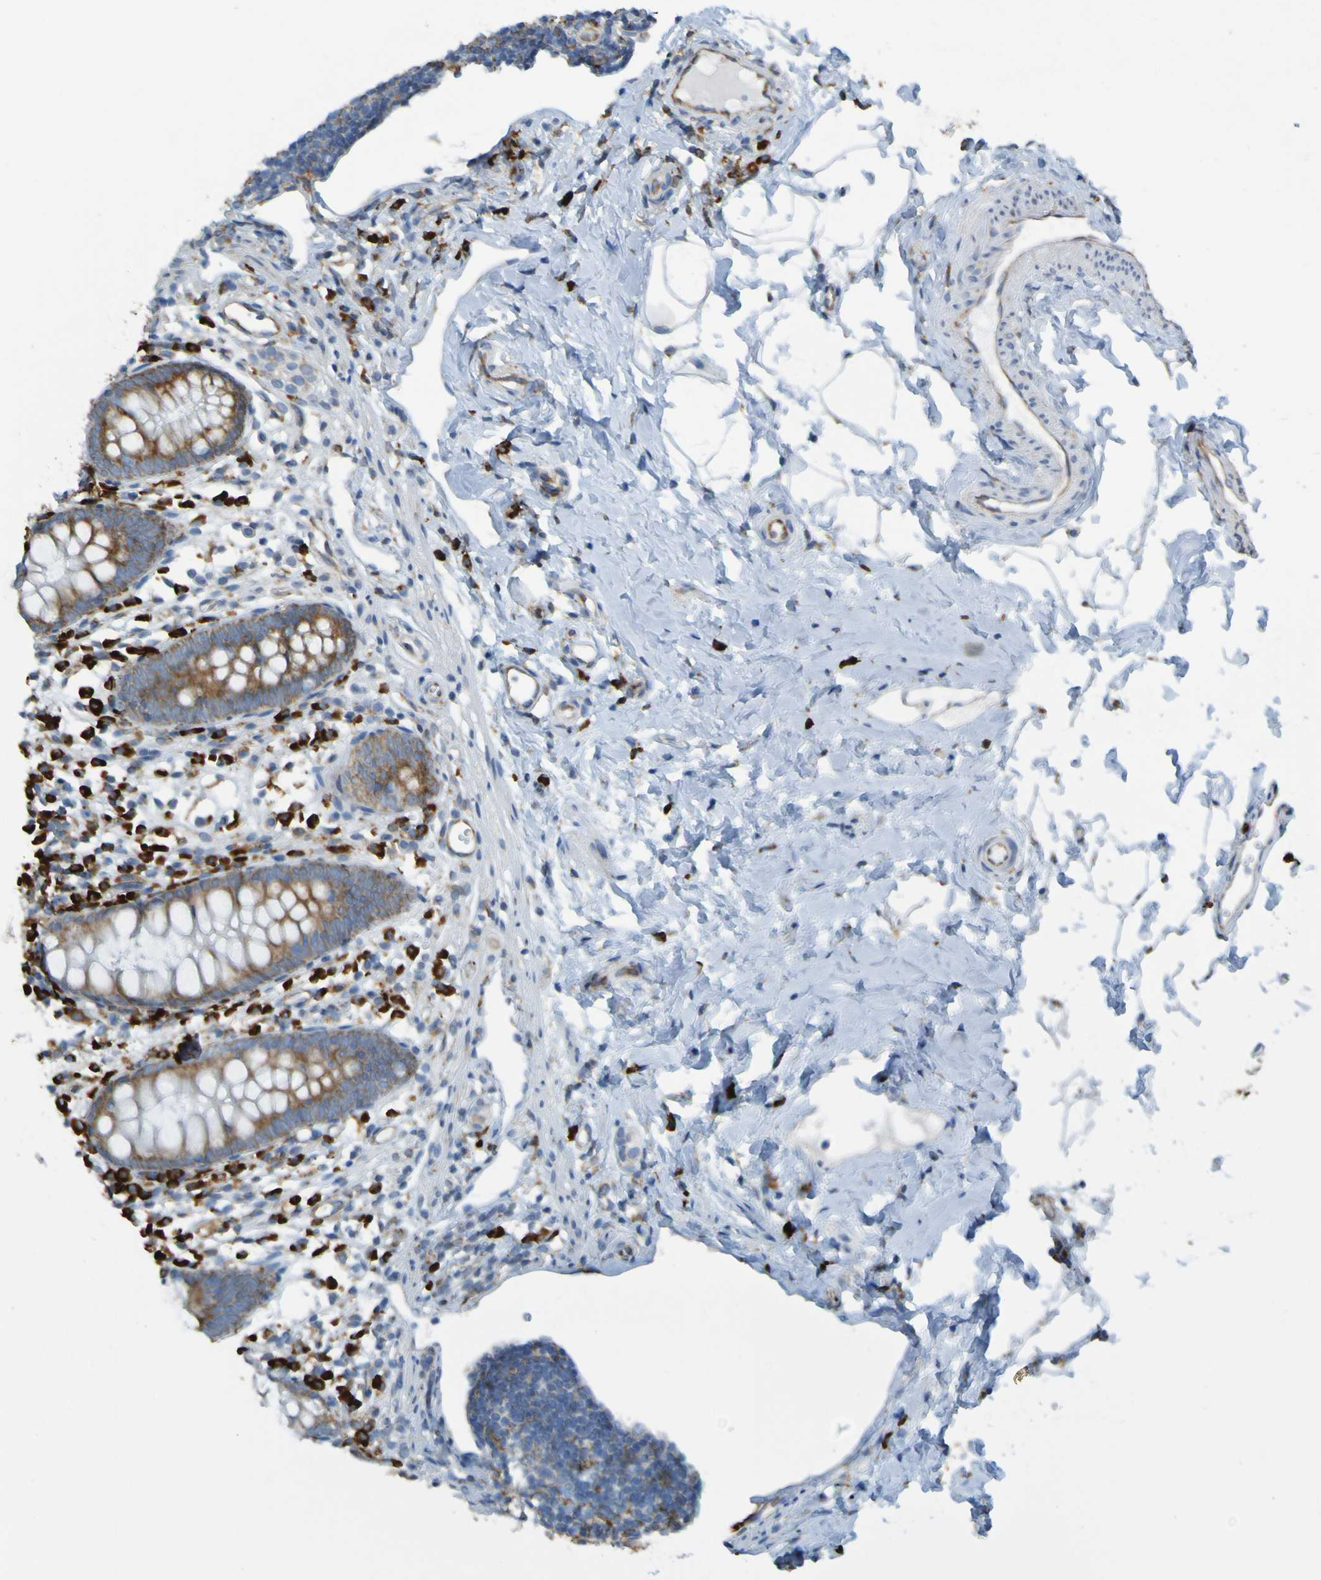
{"staining": {"intensity": "weak", "quantity": "25%-75%", "location": "cytoplasmic/membranous"}, "tissue": "appendix", "cell_type": "Glandular cells", "image_type": "normal", "snomed": [{"axis": "morphology", "description": "Normal tissue, NOS"}, {"axis": "topography", "description": "Appendix"}], "caption": "A micrograph showing weak cytoplasmic/membranous positivity in approximately 25%-75% of glandular cells in normal appendix, as visualized by brown immunohistochemical staining.", "gene": "SSR1", "patient": {"sex": "female", "age": 20}}